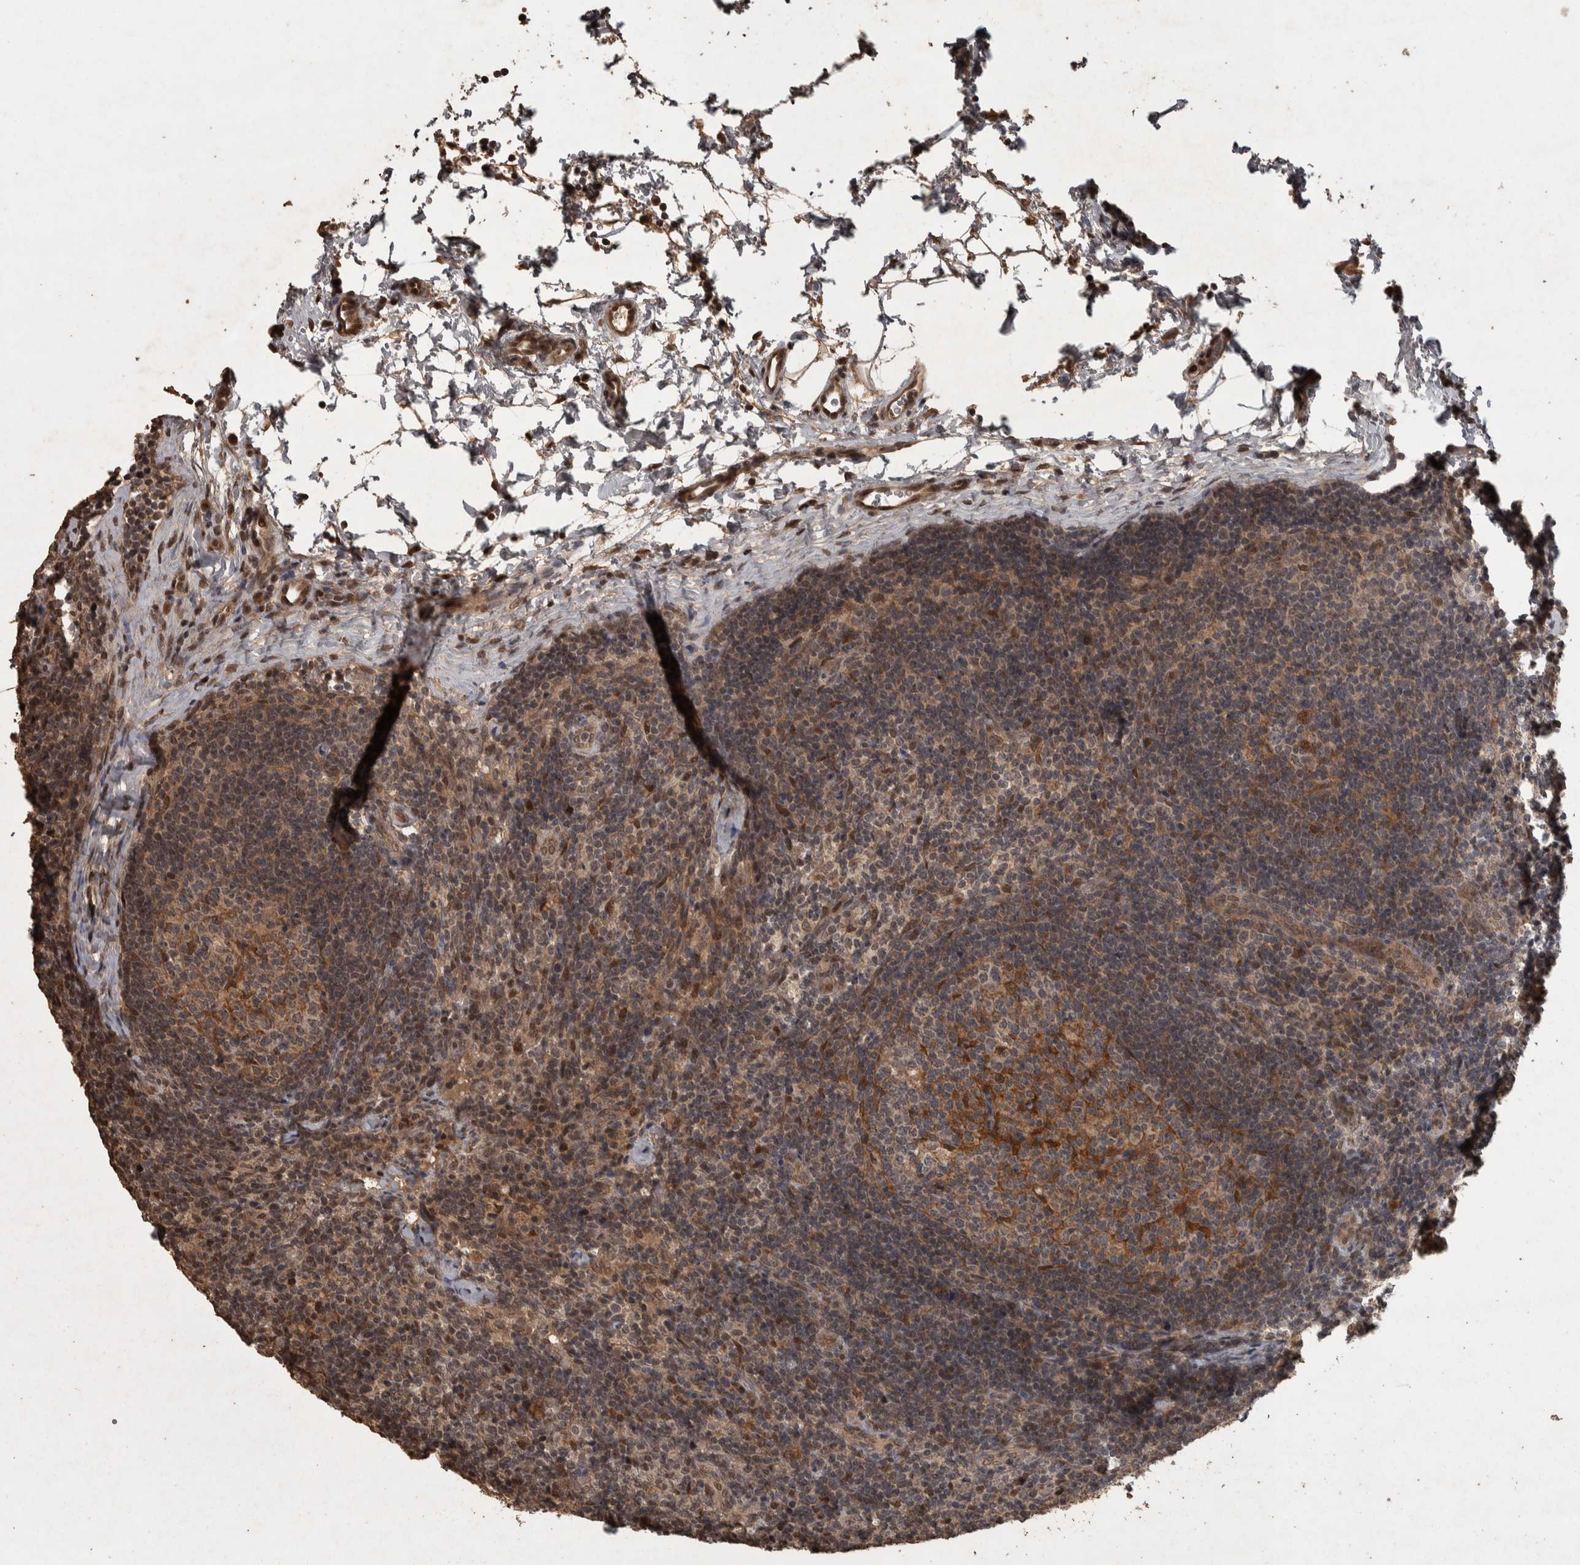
{"staining": {"intensity": "moderate", "quantity": ">75%", "location": "cytoplasmic/membranous,nuclear"}, "tissue": "lymph node", "cell_type": "Germinal center cells", "image_type": "normal", "snomed": [{"axis": "morphology", "description": "Normal tissue, NOS"}, {"axis": "topography", "description": "Lymph node"}], "caption": "Immunohistochemical staining of normal lymph node exhibits medium levels of moderate cytoplasmic/membranous,nuclear positivity in approximately >75% of germinal center cells.", "gene": "ACO1", "patient": {"sex": "female", "age": 22}}